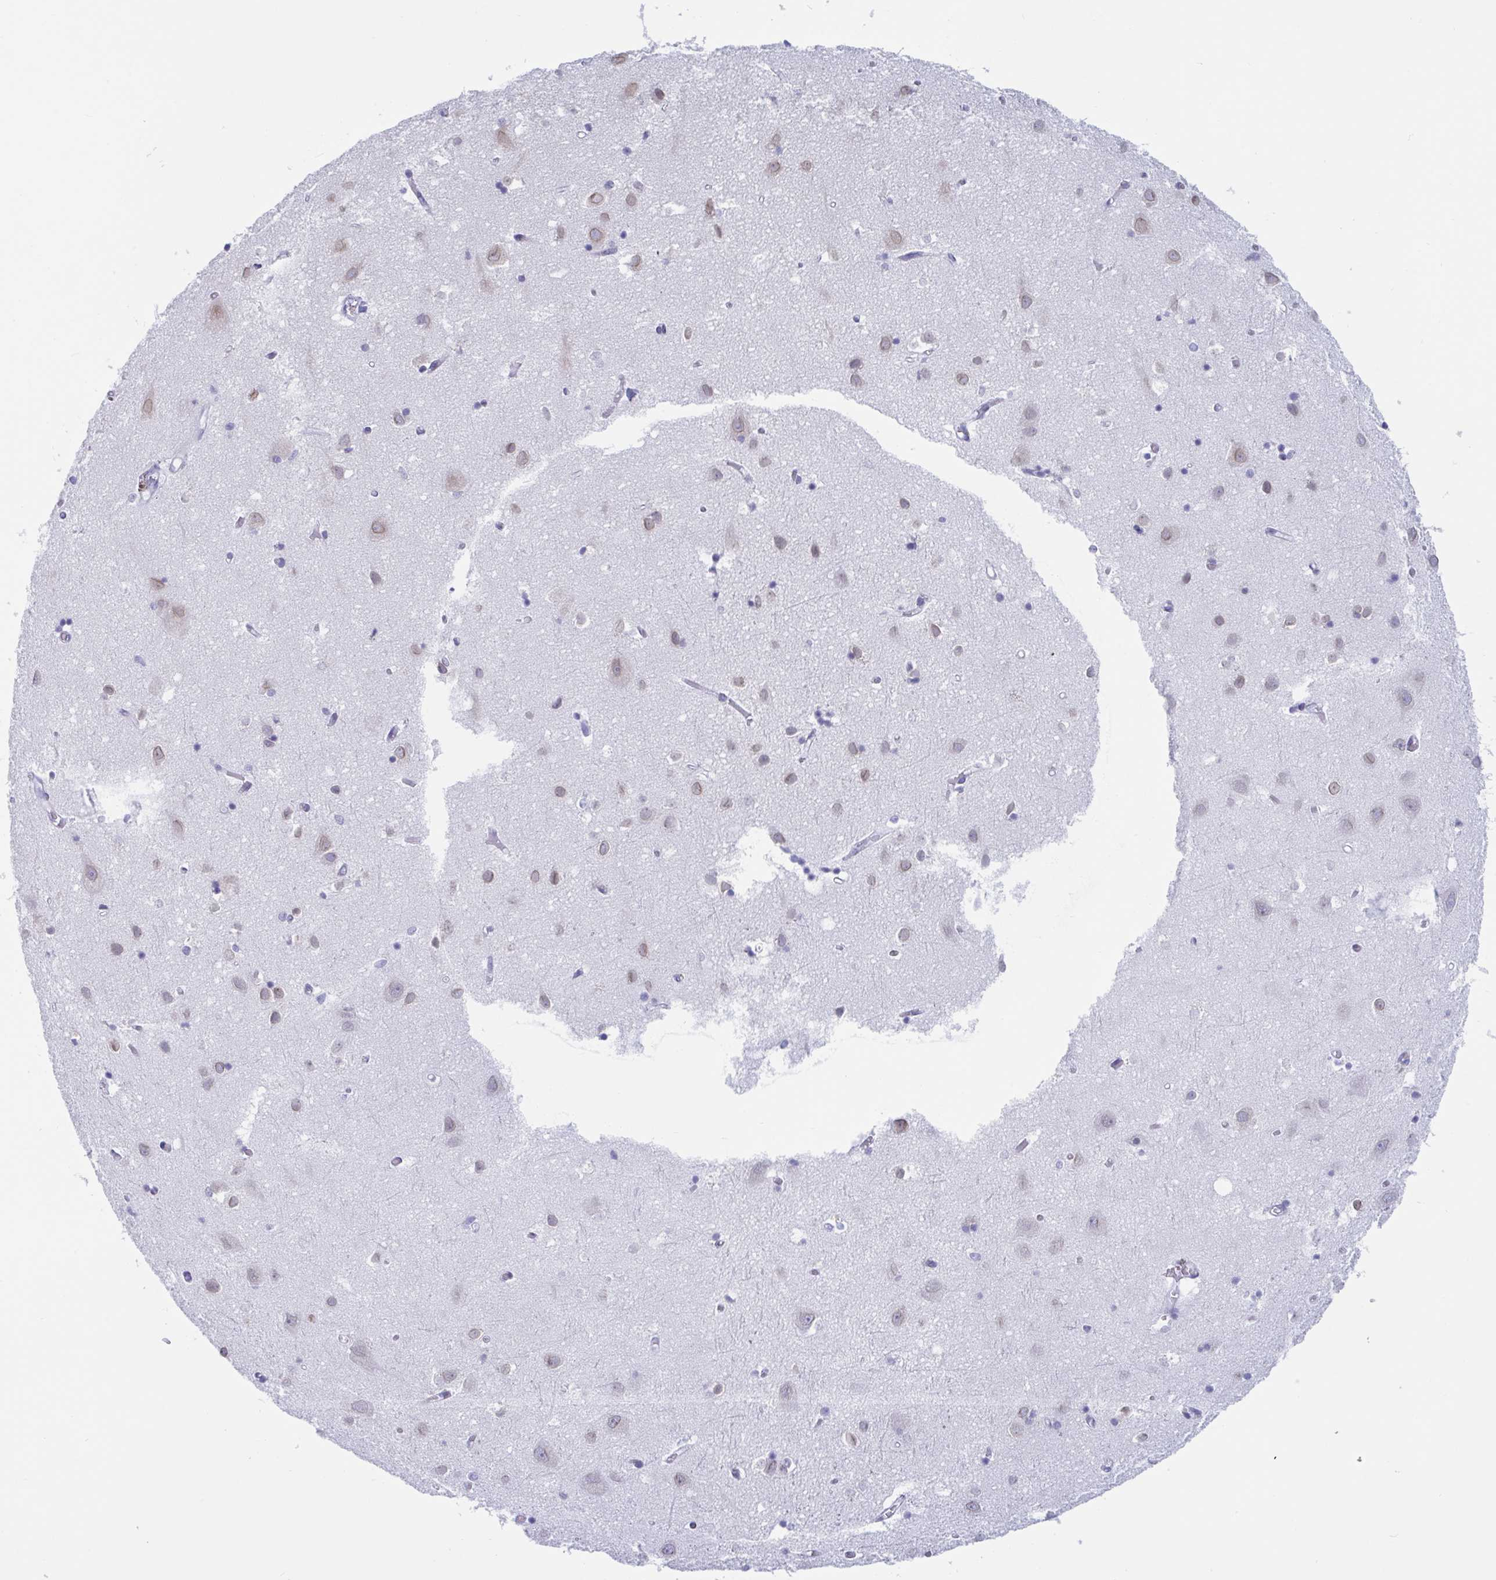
{"staining": {"intensity": "negative", "quantity": "none", "location": "none"}, "tissue": "cerebral cortex", "cell_type": "Endothelial cells", "image_type": "normal", "snomed": [{"axis": "morphology", "description": "Normal tissue, NOS"}, {"axis": "topography", "description": "Cerebral cortex"}], "caption": "Micrograph shows no significant protein expression in endothelial cells of normal cerebral cortex.", "gene": "CDX4", "patient": {"sex": "male", "age": 70}}